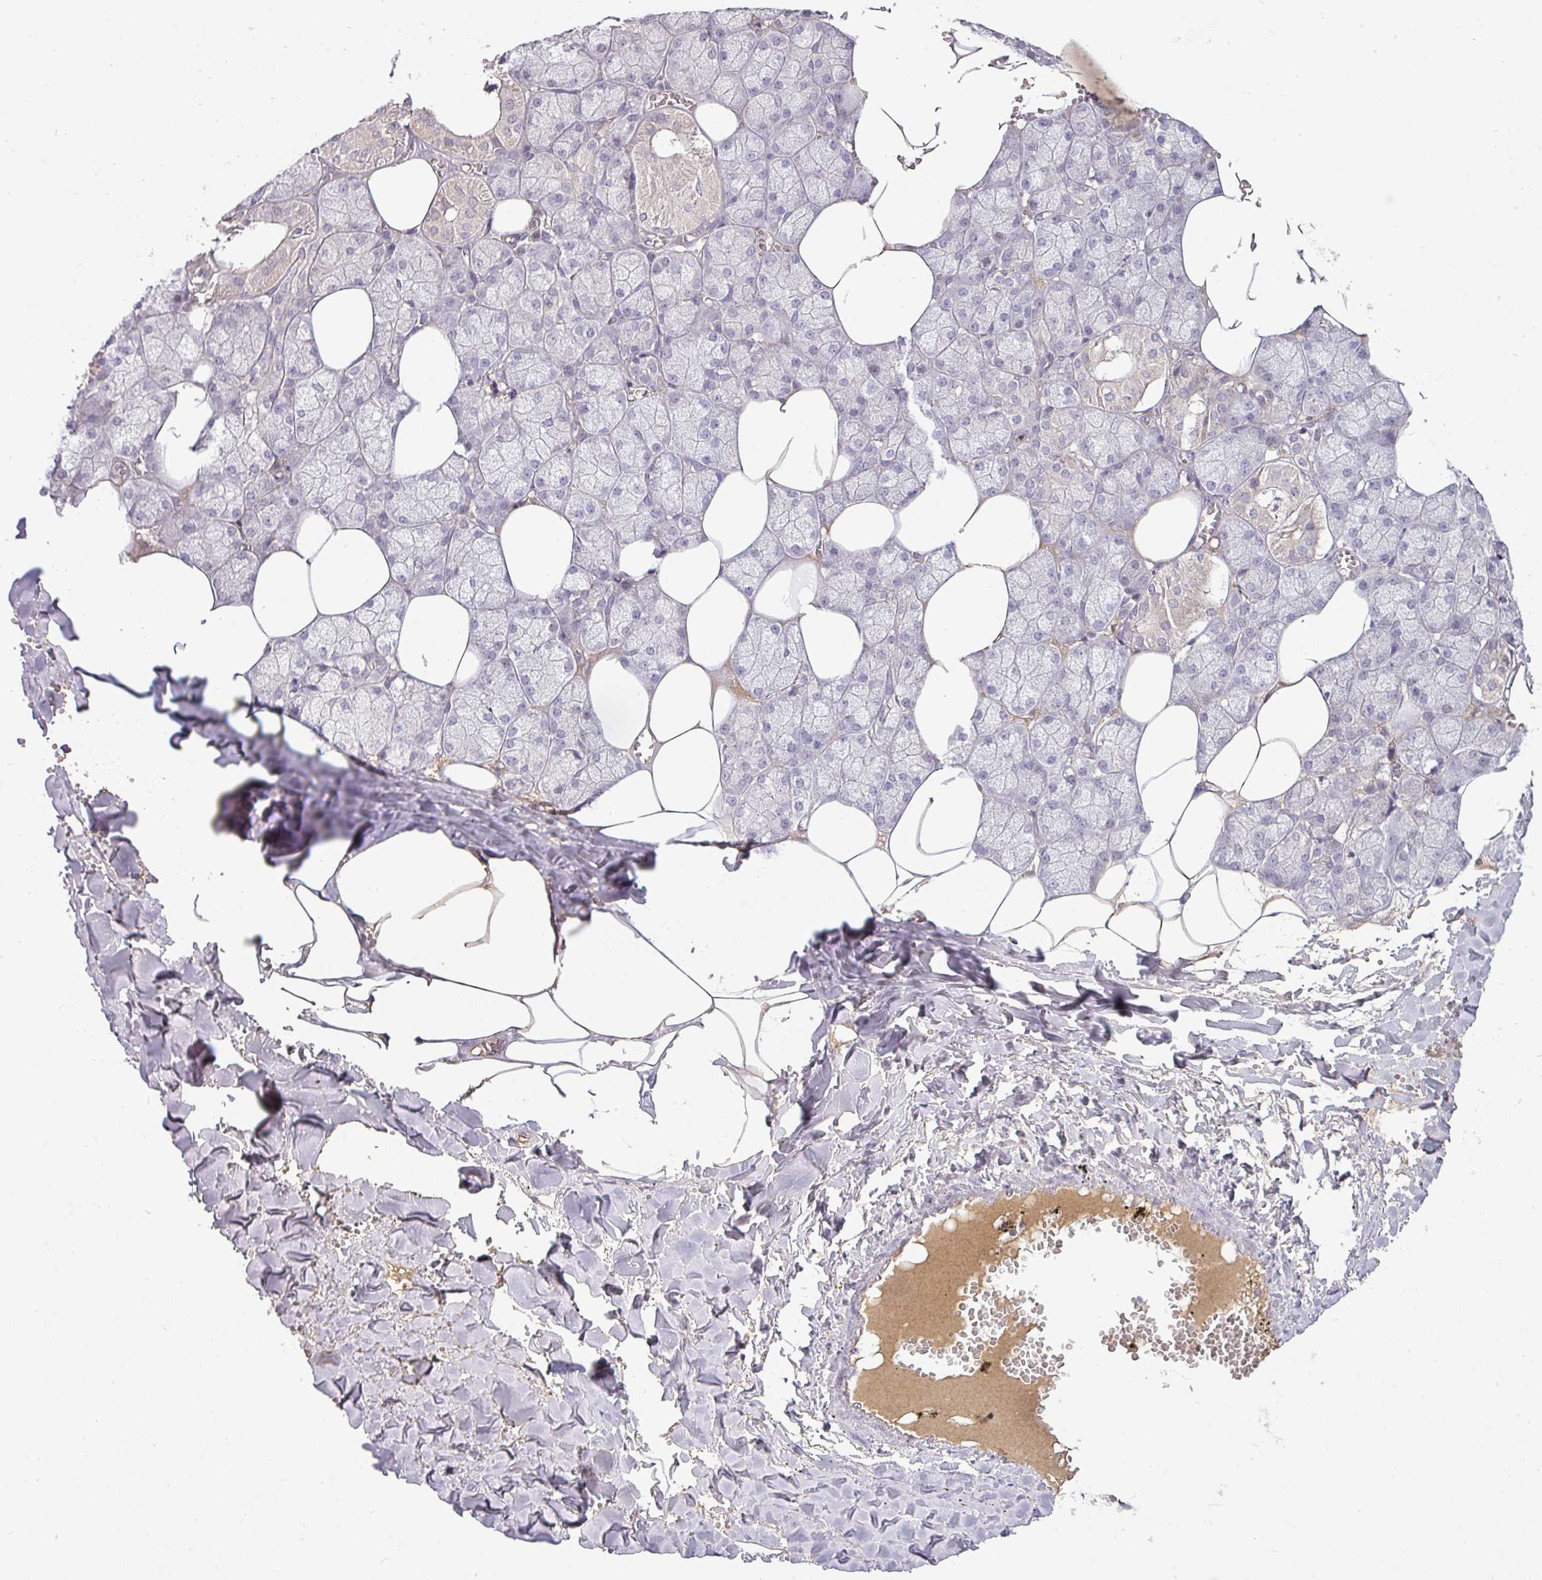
{"staining": {"intensity": "negative", "quantity": "none", "location": "none"}, "tissue": "salivary gland", "cell_type": "Glandular cells", "image_type": "normal", "snomed": [{"axis": "morphology", "description": "Normal tissue, NOS"}, {"axis": "topography", "description": "Salivary gland"}], "caption": "A high-resolution photomicrograph shows immunohistochemistry (IHC) staining of normal salivary gland, which exhibits no significant expression in glandular cells.", "gene": "APOM", "patient": {"sex": "male", "age": 62}}